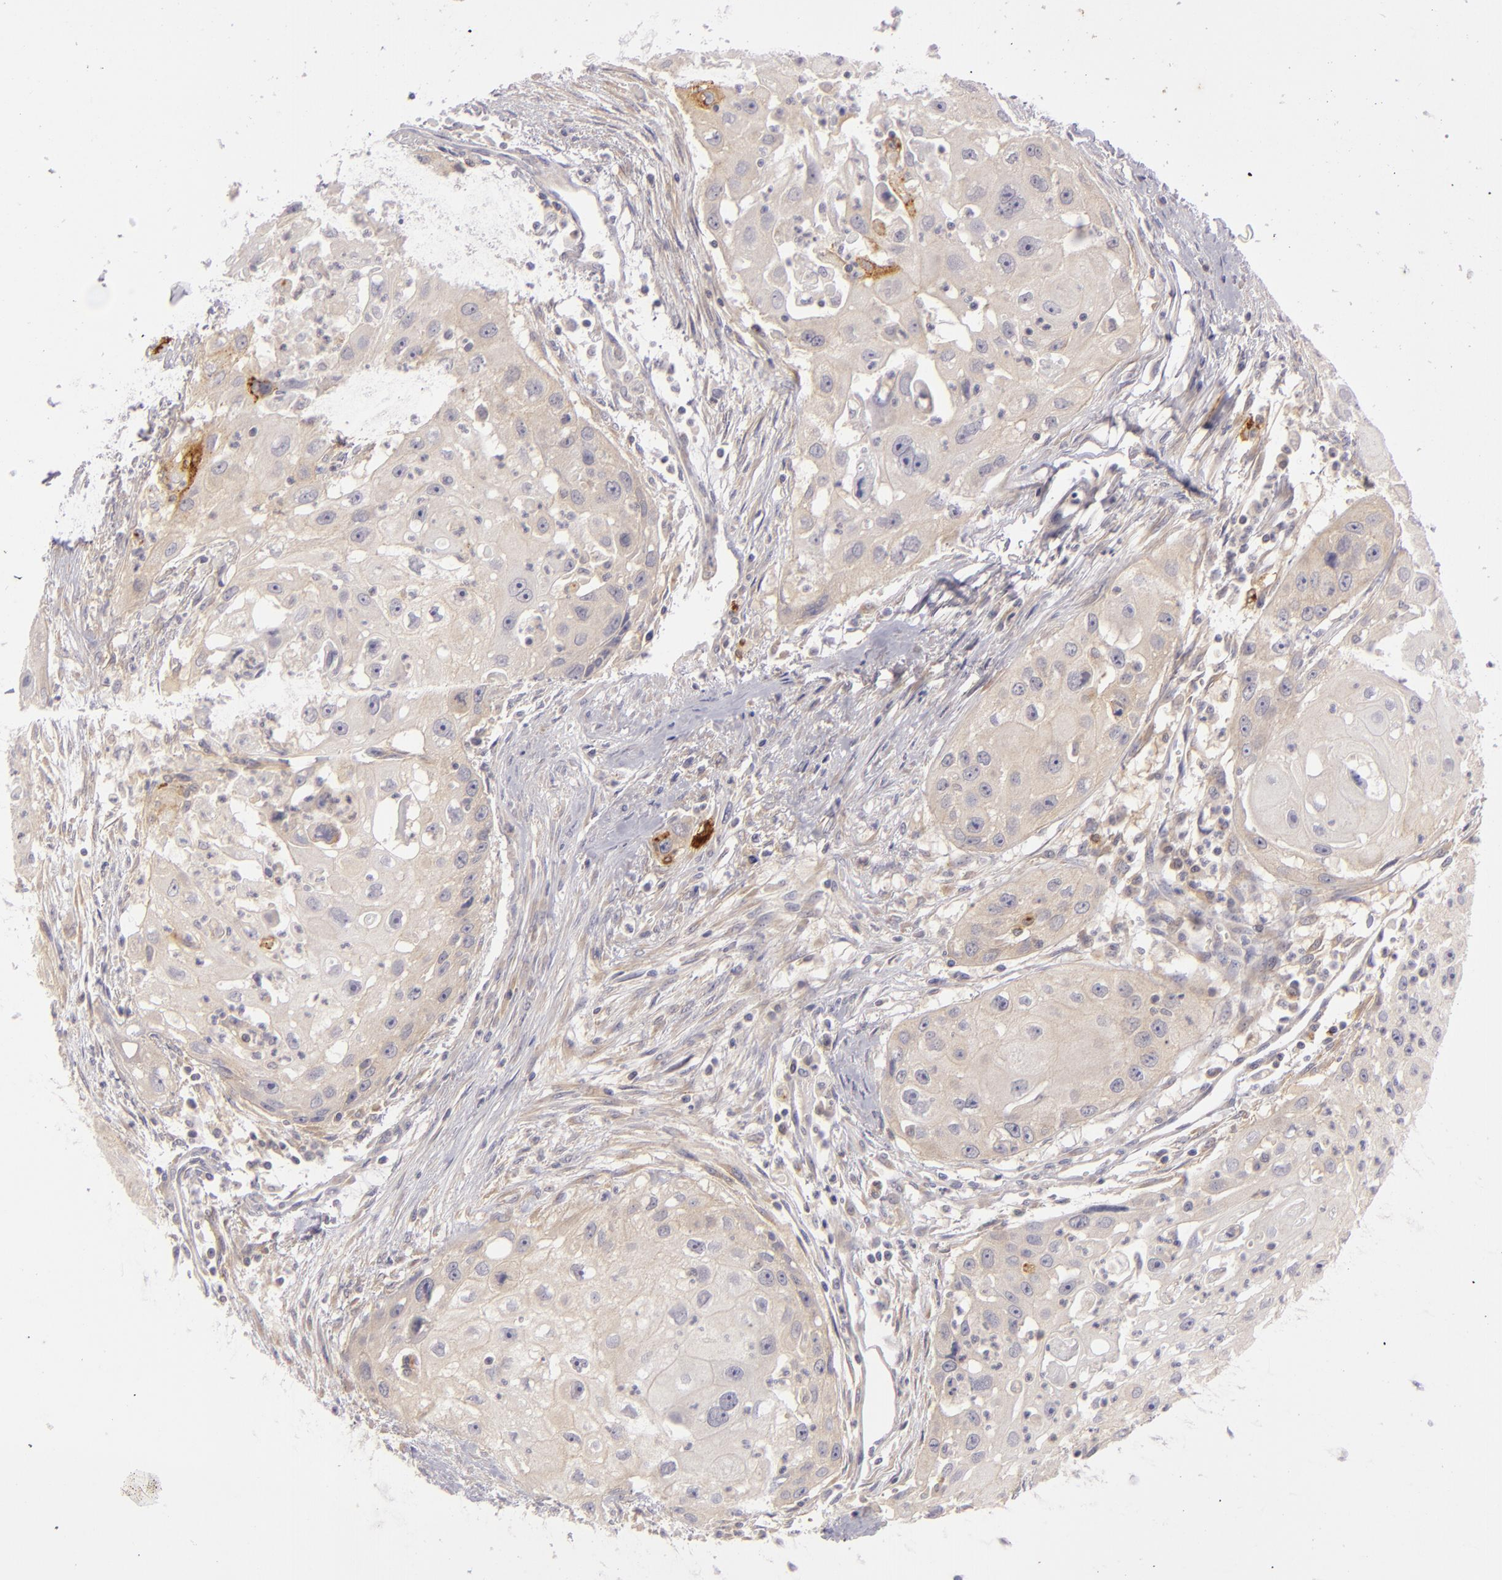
{"staining": {"intensity": "weak", "quantity": "25%-75%", "location": "cytoplasmic/membranous"}, "tissue": "head and neck cancer", "cell_type": "Tumor cells", "image_type": "cancer", "snomed": [{"axis": "morphology", "description": "Squamous cell carcinoma, NOS"}, {"axis": "topography", "description": "Head-Neck"}], "caption": "Protein expression analysis of human head and neck cancer reveals weak cytoplasmic/membranous expression in about 25%-75% of tumor cells.", "gene": "CD83", "patient": {"sex": "male", "age": 64}}